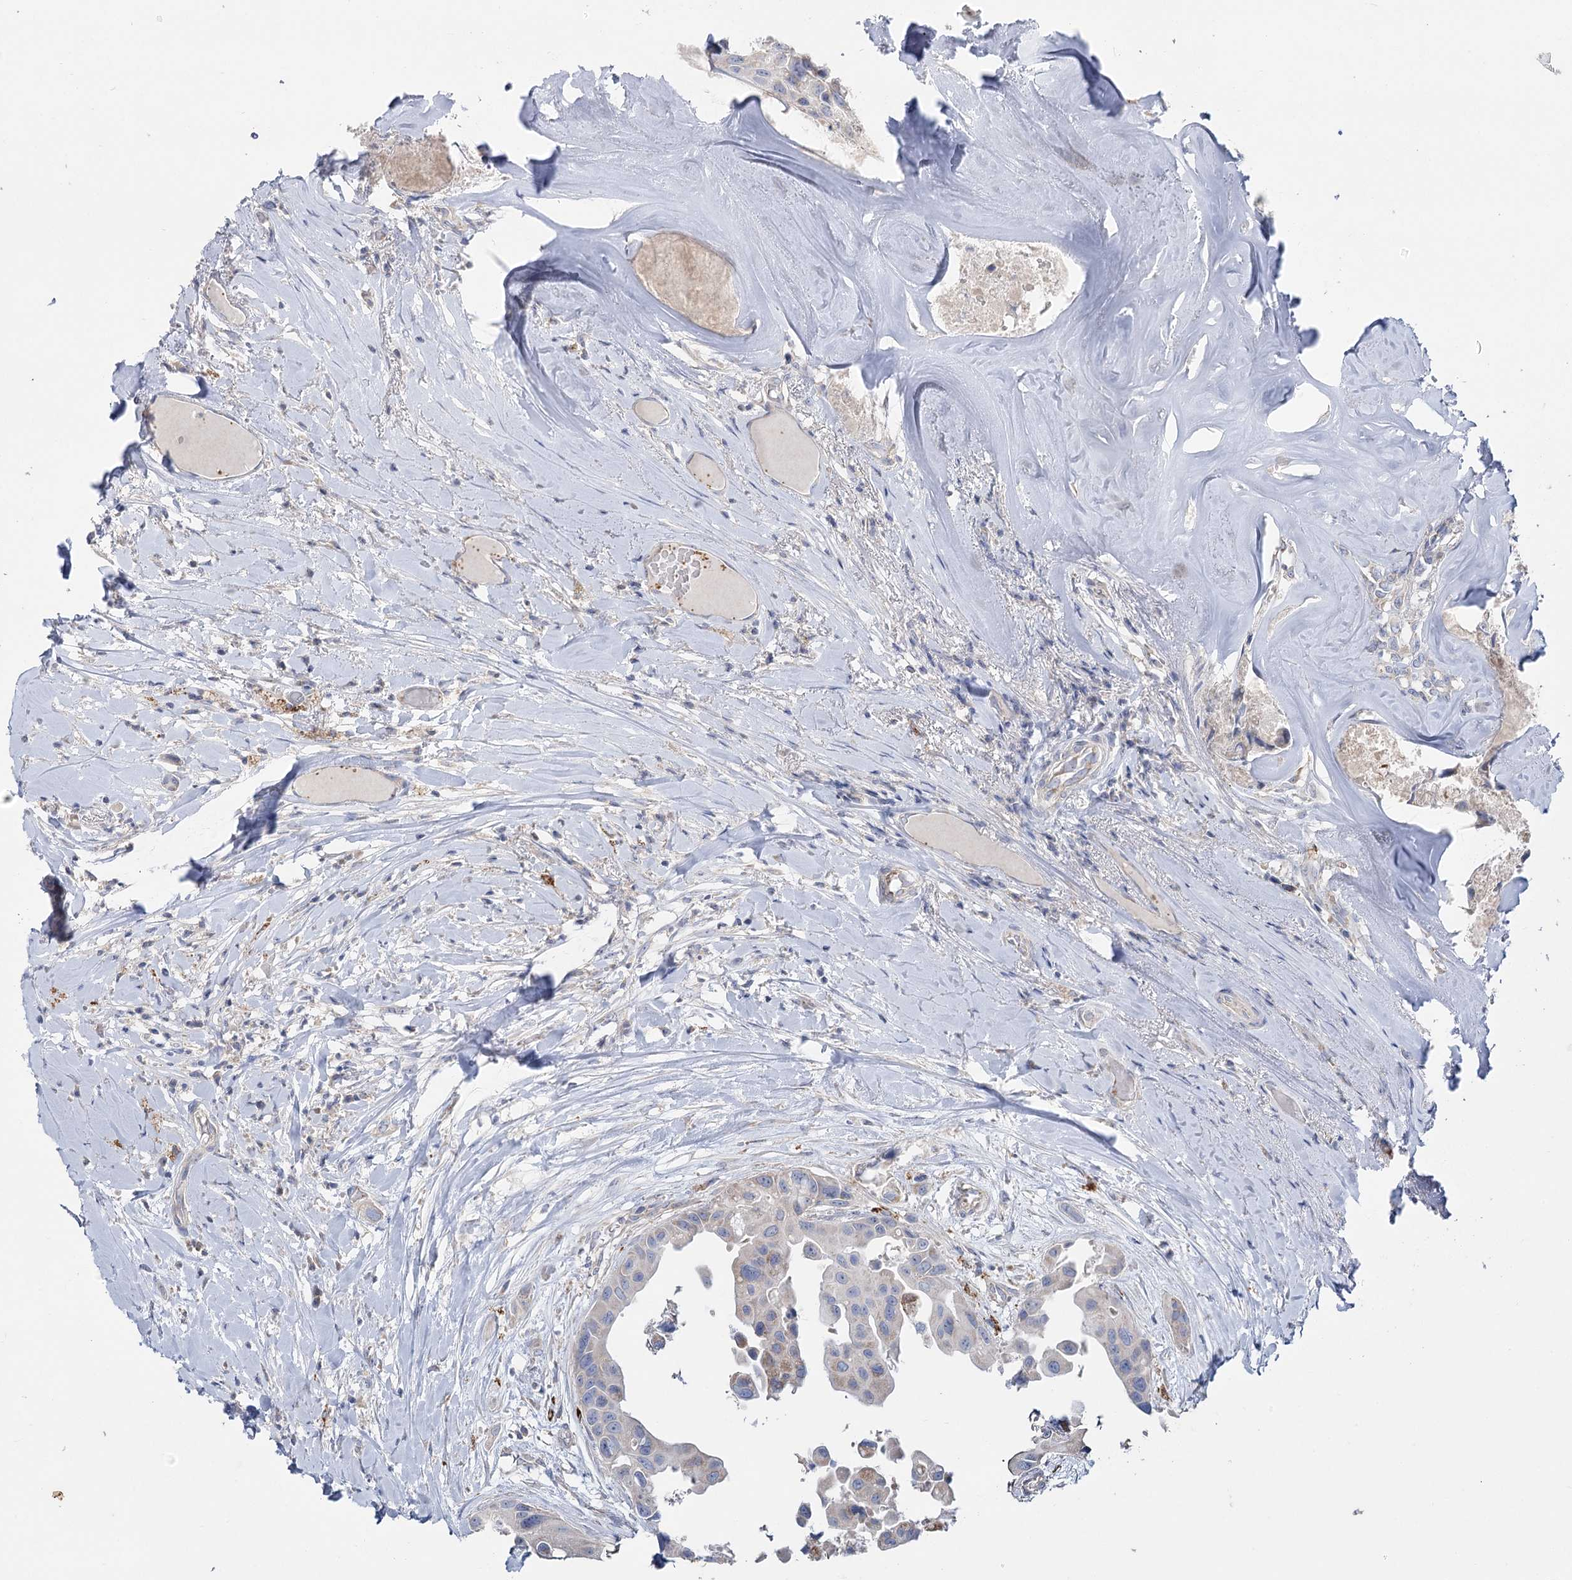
{"staining": {"intensity": "weak", "quantity": "<25%", "location": "cytoplasmic/membranous"}, "tissue": "head and neck cancer", "cell_type": "Tumor cells", "image_type": "cancer", "snomed": [{"axis": "morphology", "description": "Adenocarcinoma, NOS"}, {"axis": "morphology", "description": "Adenocarcinoma, metastatic, NOS"}, {"axis": "topography", "description": "Head-Neck"}], "caption": "Head and neck adenocarcinoma was stained to show a protein in brown. There is no significant positivity in tumor cells. Nuclei are stained in blue.", "gene": "TMEM187", "patient": {"sex": "male", "age": 75}}